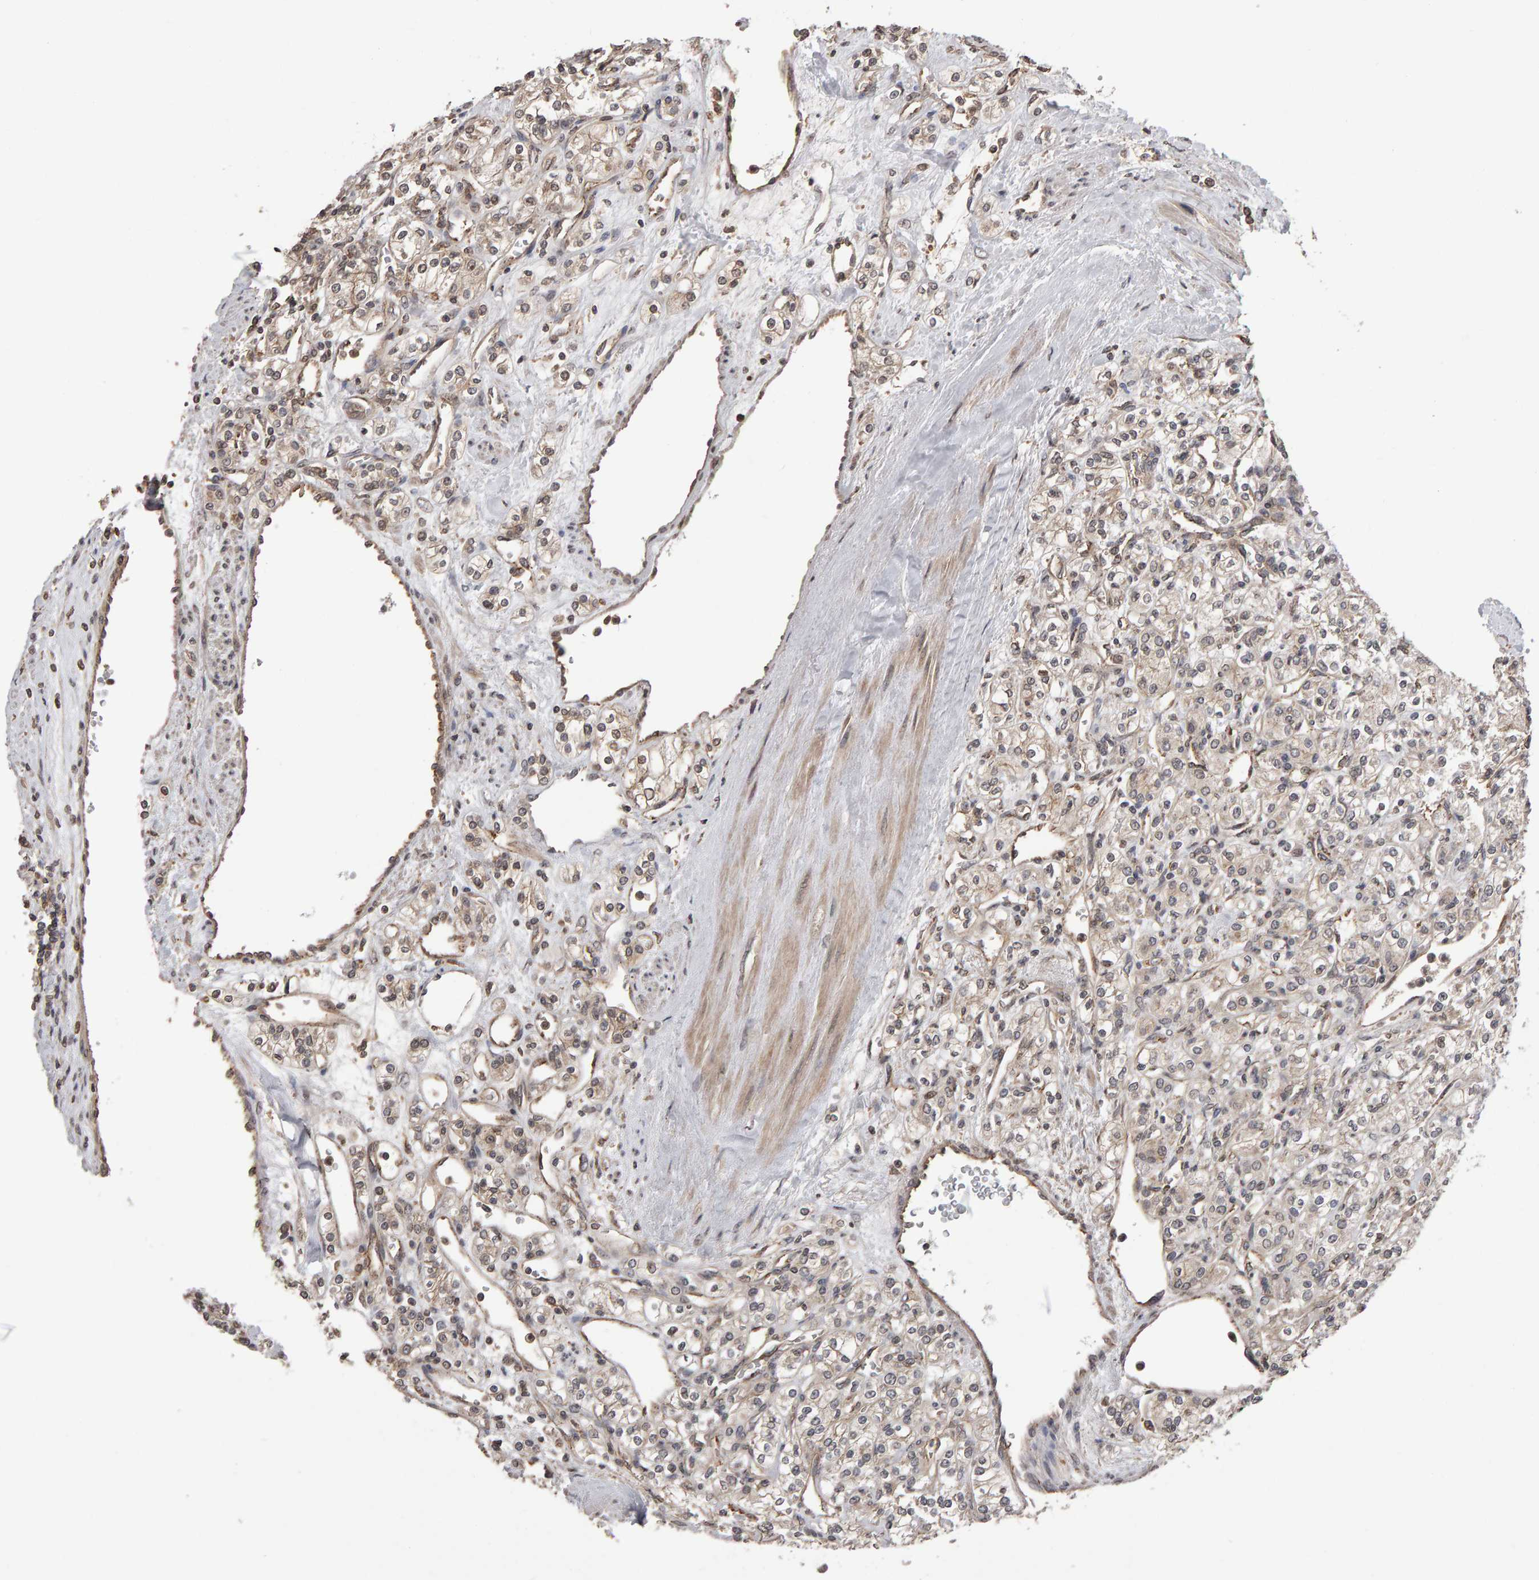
{"staining": {"intensity": "weak", "quantity": "<25%", "location": "cytoplasmic/membranous"}, "tissue": "renal cancer", "cell_type": "Tumor cells", "image_type": "cancer", "snomed": [{"axis": "morphology", "description": "Adenocarcinoma, NOS"}, {"axis": "topography", "description": "Kidney"}], "caption": "Immunohistochemical staining of renal cancer exhibits no significant expression in tumor cells.", "gene": "SCRIB", "patient": {"sex": "male", "age": 77}}